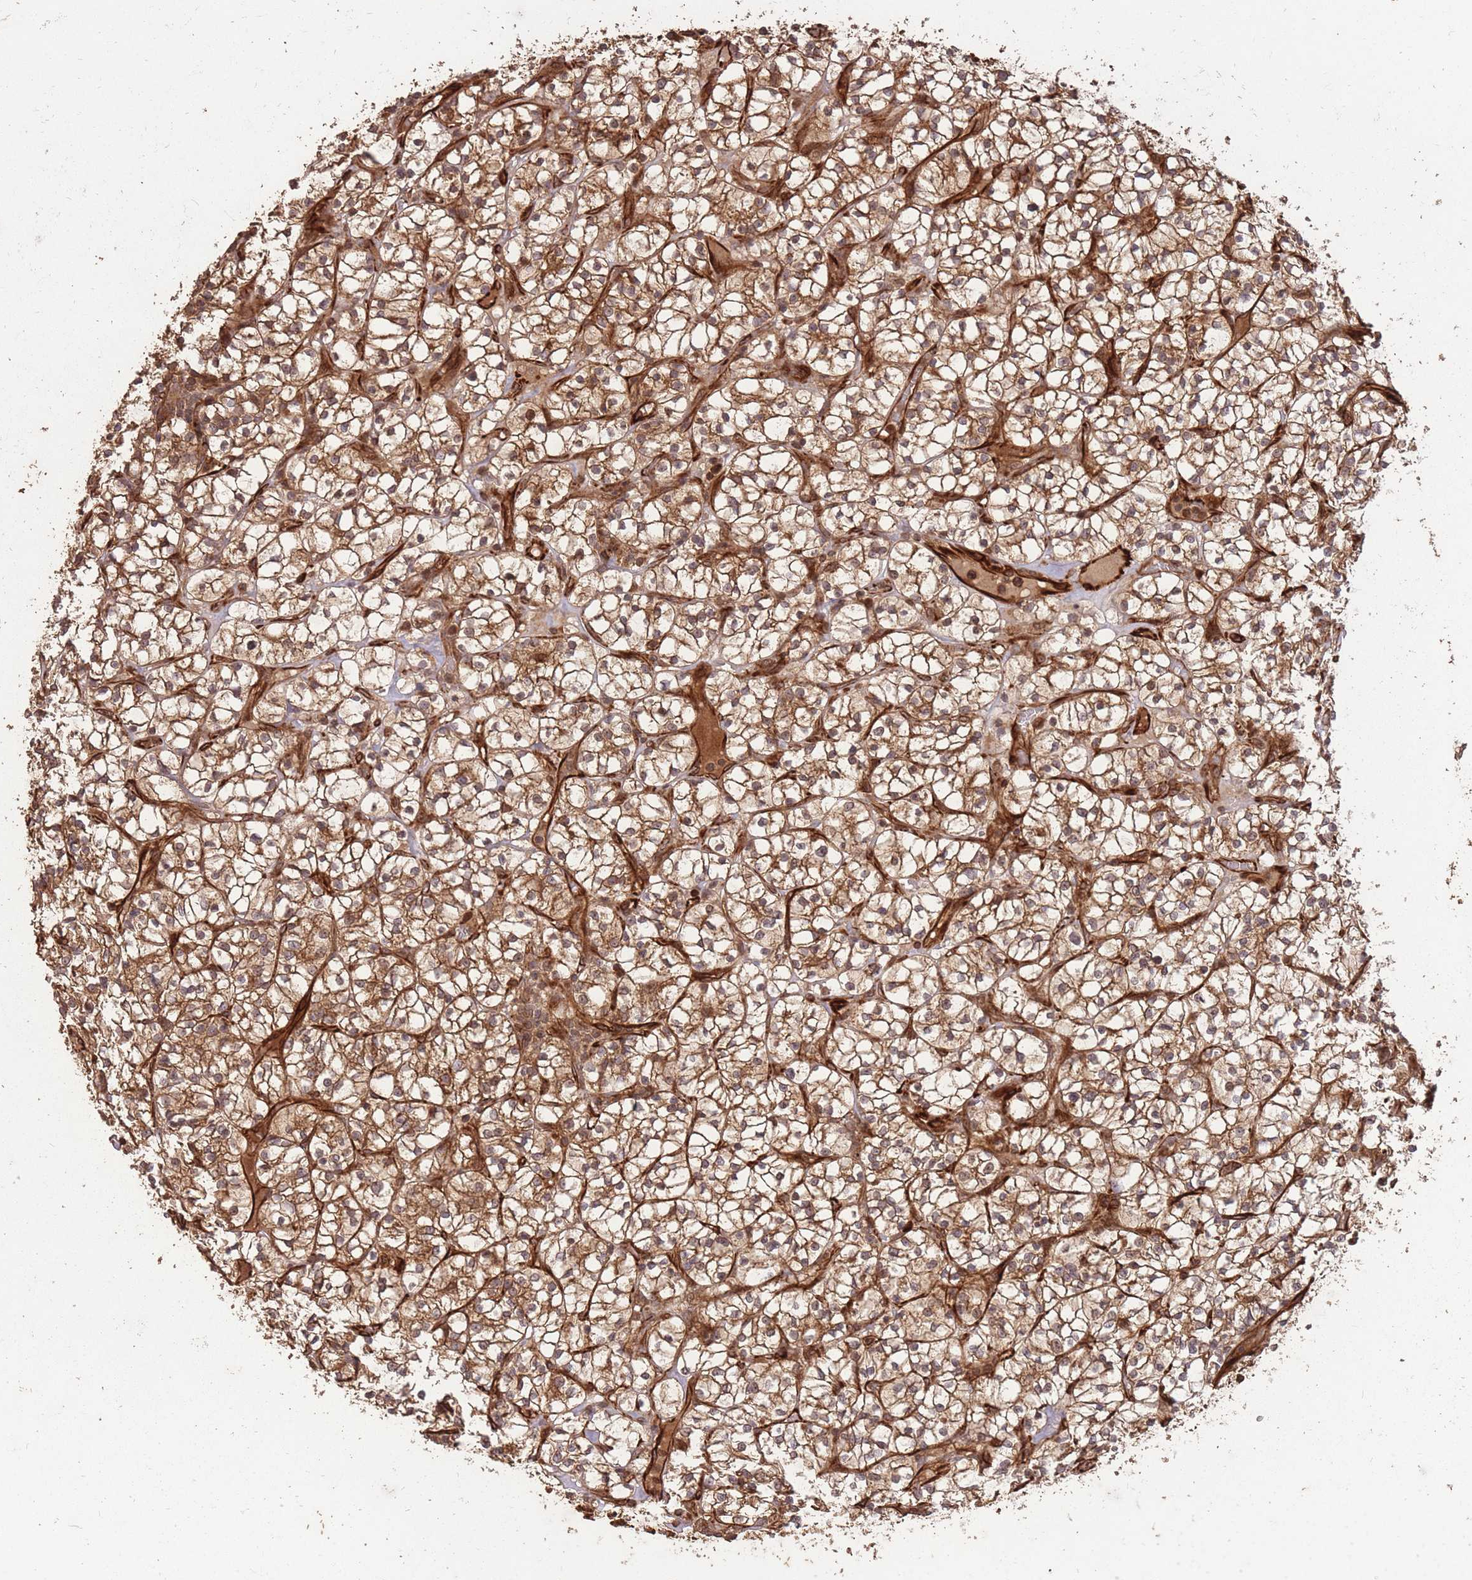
{"staining": {"intensity": "moderate", "quantity": ">75%", "location": "cytoplasmic/membranous"}, "tissue": "renal cancer", "cell_type": "Tumor cells", "image_type": "cancer", "snomed": [{"axis": "morphology", "description": "Adenocarcinoma, NOS"}, {"axis": "topography", "description": "Kidney"}], "caption": "High-magnification brightfield microscopy of renal cancer (adenocarcinoma) stained with DAB (brown) and counterstained with hematoxylin (blue). tumor cells exhibit moderate cytoplasmic/membranous expression is present in about>75% of cells. Immunohistochemistry (ihc) stains the protein of interest in brown and the nuclei are stained blue.", "gene": "ERBB3", "patient": {"sex": "female", "age": 64}}